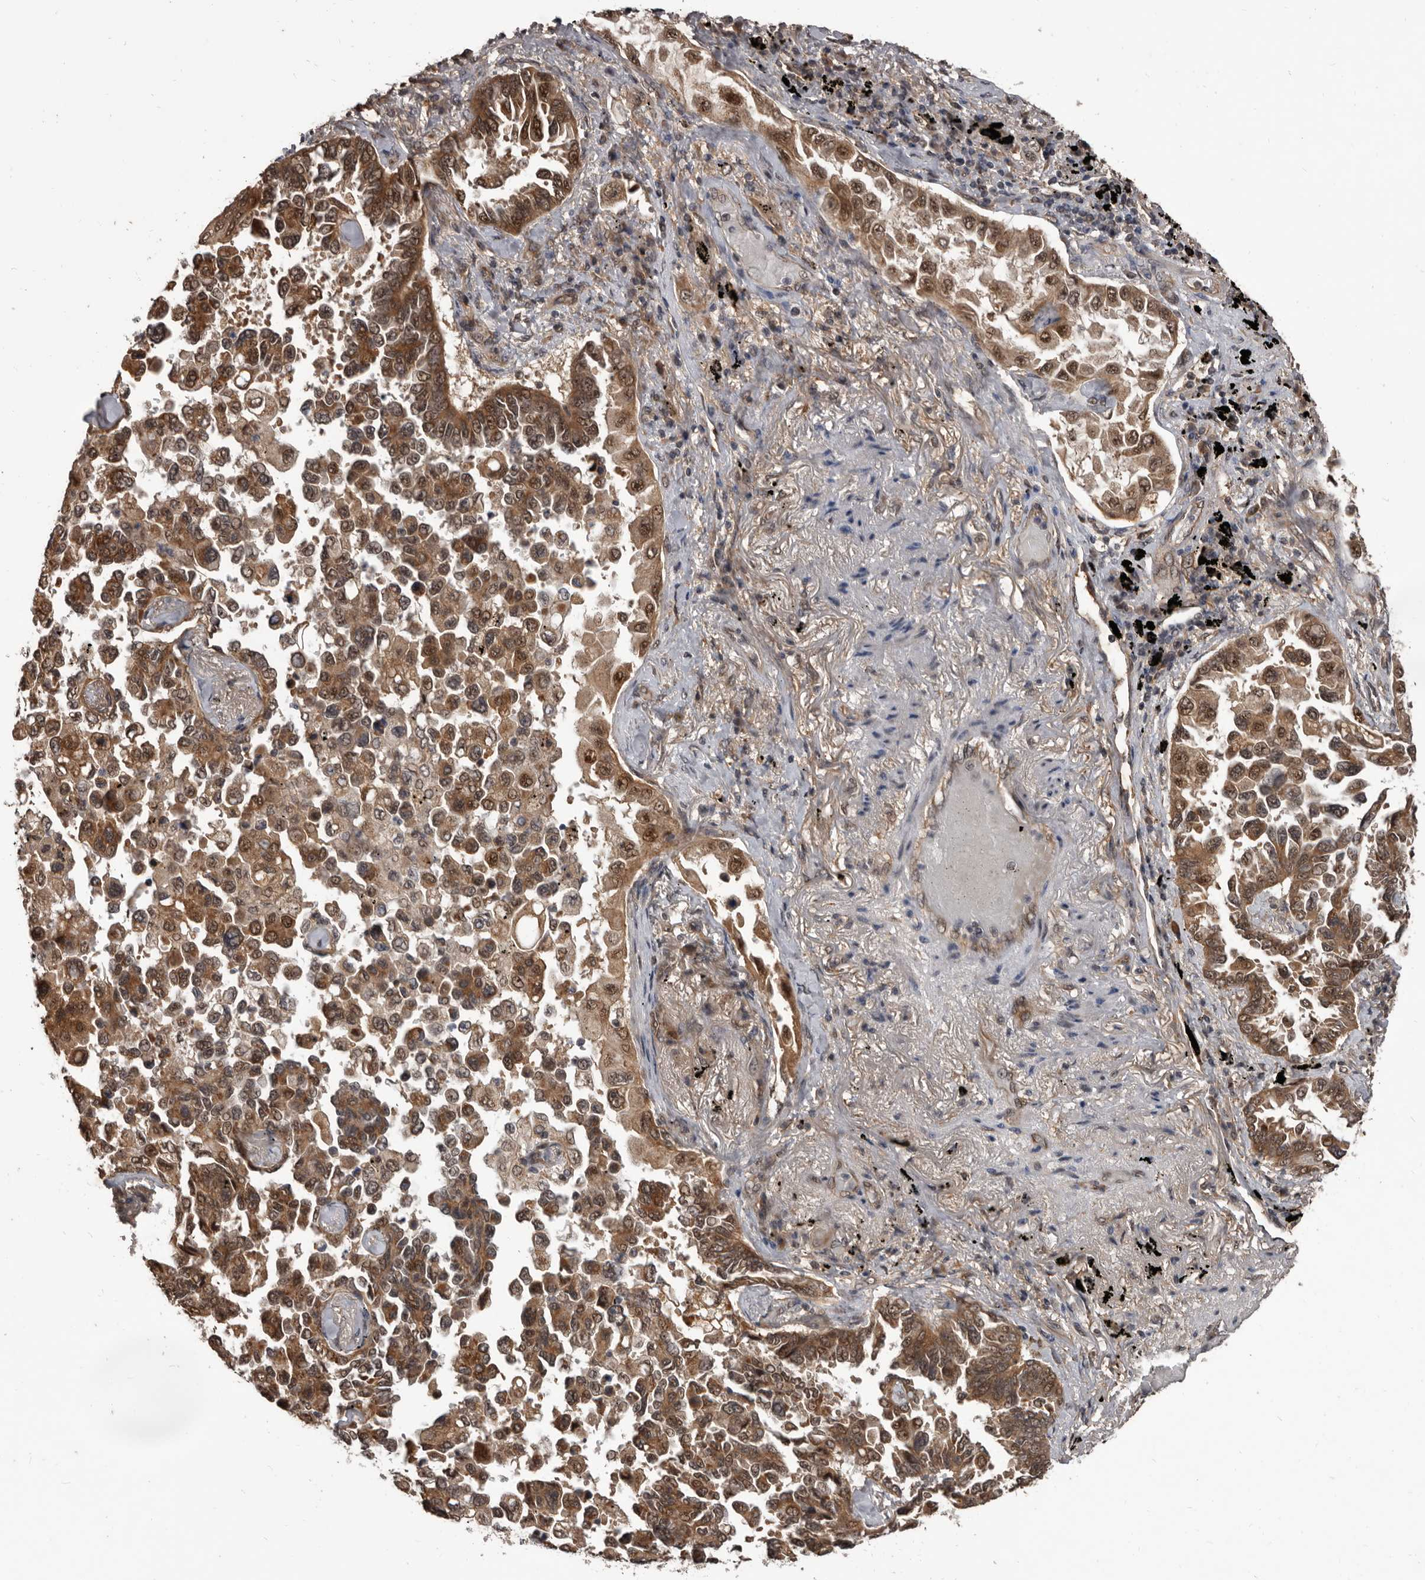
{"staining": {"intensity": "moderate", "quantity": ">75%", "location": "cytoplasmic/membranous,nuclear"}, "tissue": "lung cancer", "cell_type": "Tumor cells", "image_type": "cancer", "snomed": [{"axis": "morphology", "description": "Adenocarcinoma, NOS"}, {"axis": "topography", "description": "Lung"}], "caption": "This histopathology image exhibits immunohistochemistry (IHC) staining of adenocarcinoma (lung), with medium moderate cytoplasmic/membranous and nuclear positivity in about >75% of tumor cells.", "gene": "AHR", "patient": {"sex": "female", "age": 67}}